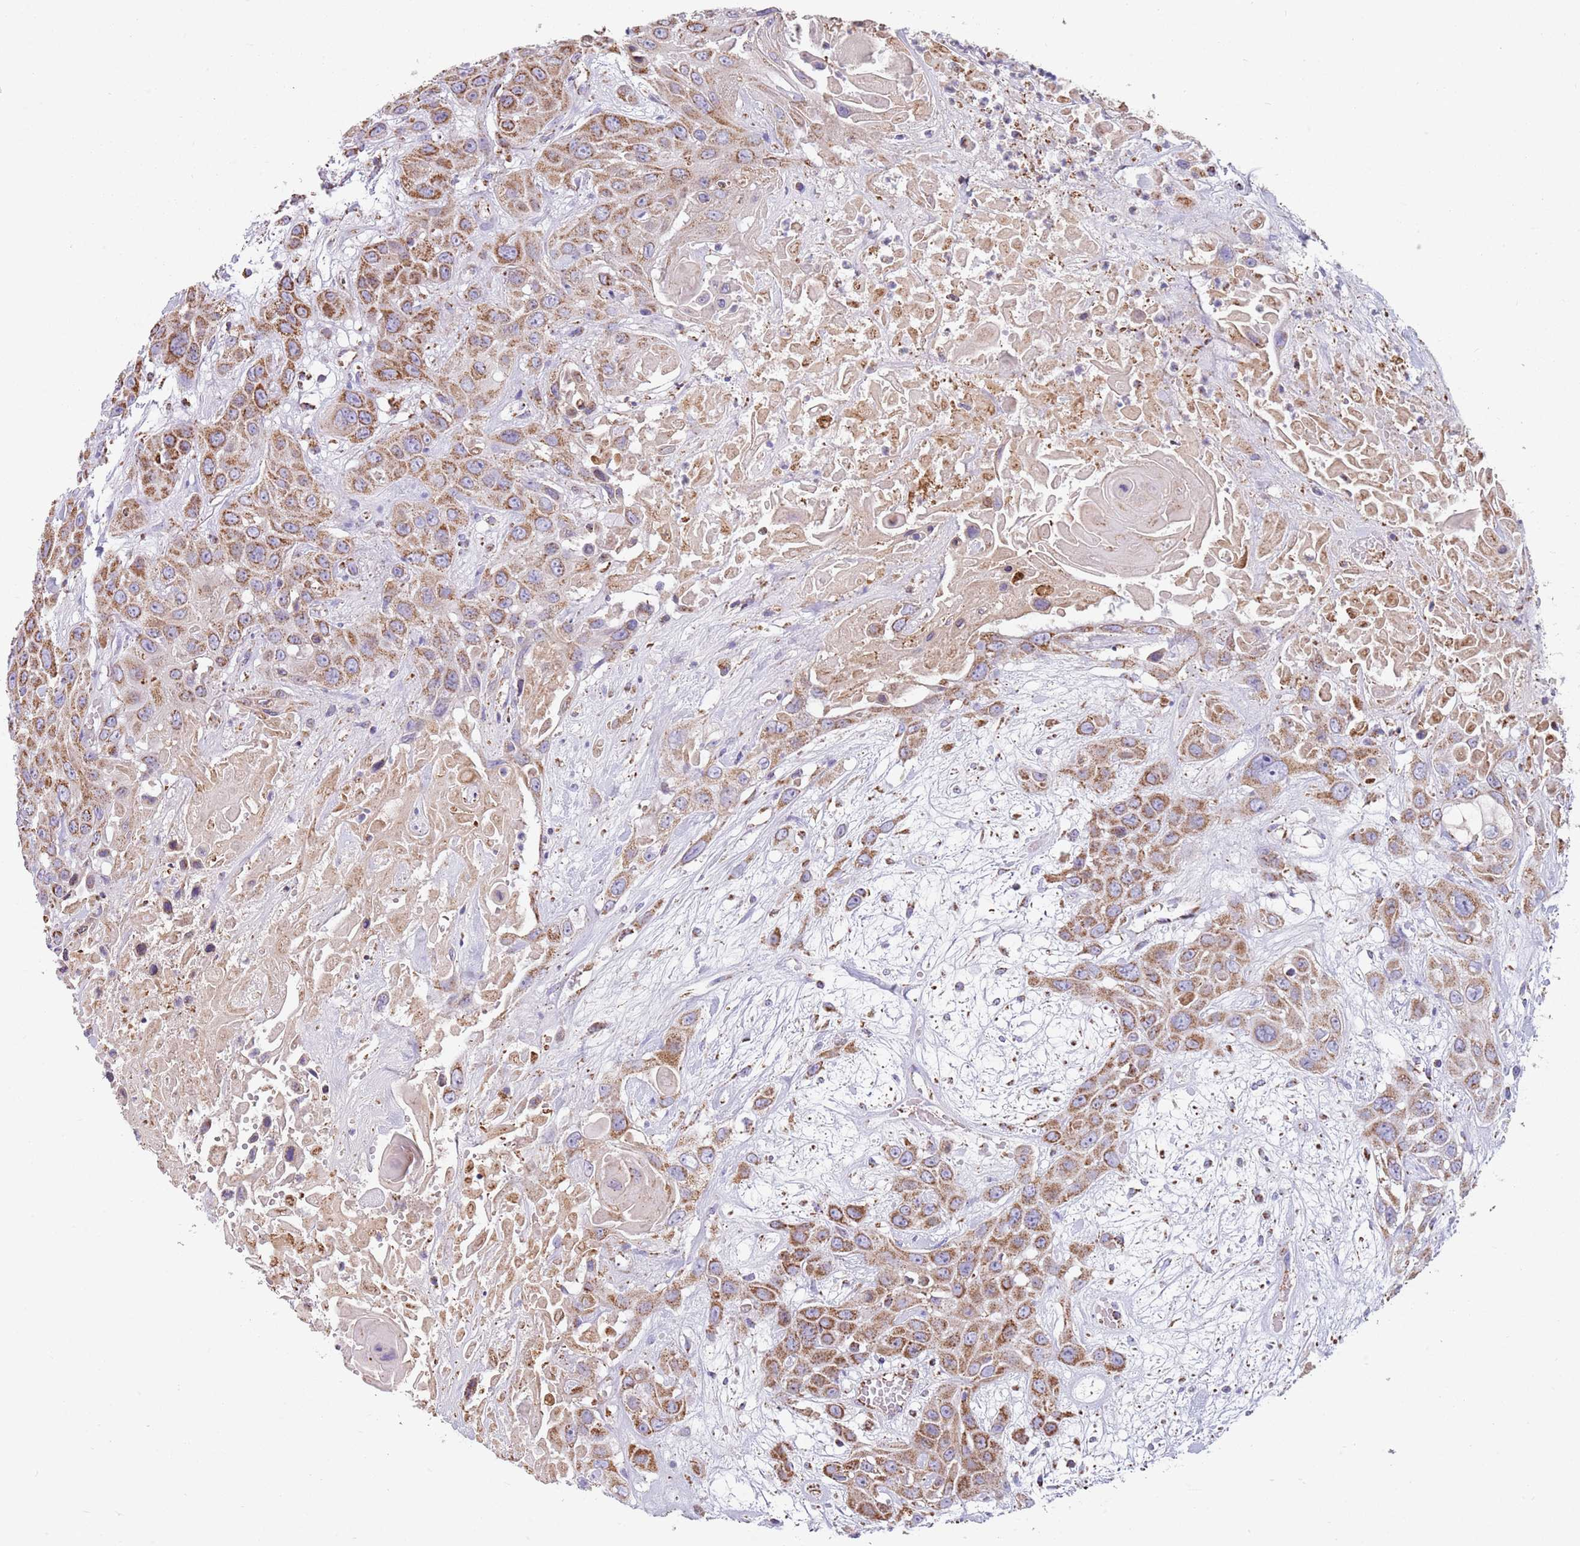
{"staining": {"intensity": "moderate", "quantity": ">75%", "location": "cytoplasmic/membranous"}, "tissue": "head and neck cancer", "cell_type": "Tumor cells", "image_type": "cancer", "snomed": [{"axis": "morphology", "description": "Squamous cell carcinoma, NOS"}, {"axis": "topography", "description": "Head-Neck"}], "caption": "About >75% of tumor cells in head and neck cancer show moderate cytoplasmic/membranous protein staining as visualized by brown immunohistochemical staining.", "gene": "TTLL1", "patient": {"sex": "male", "age": 81}}